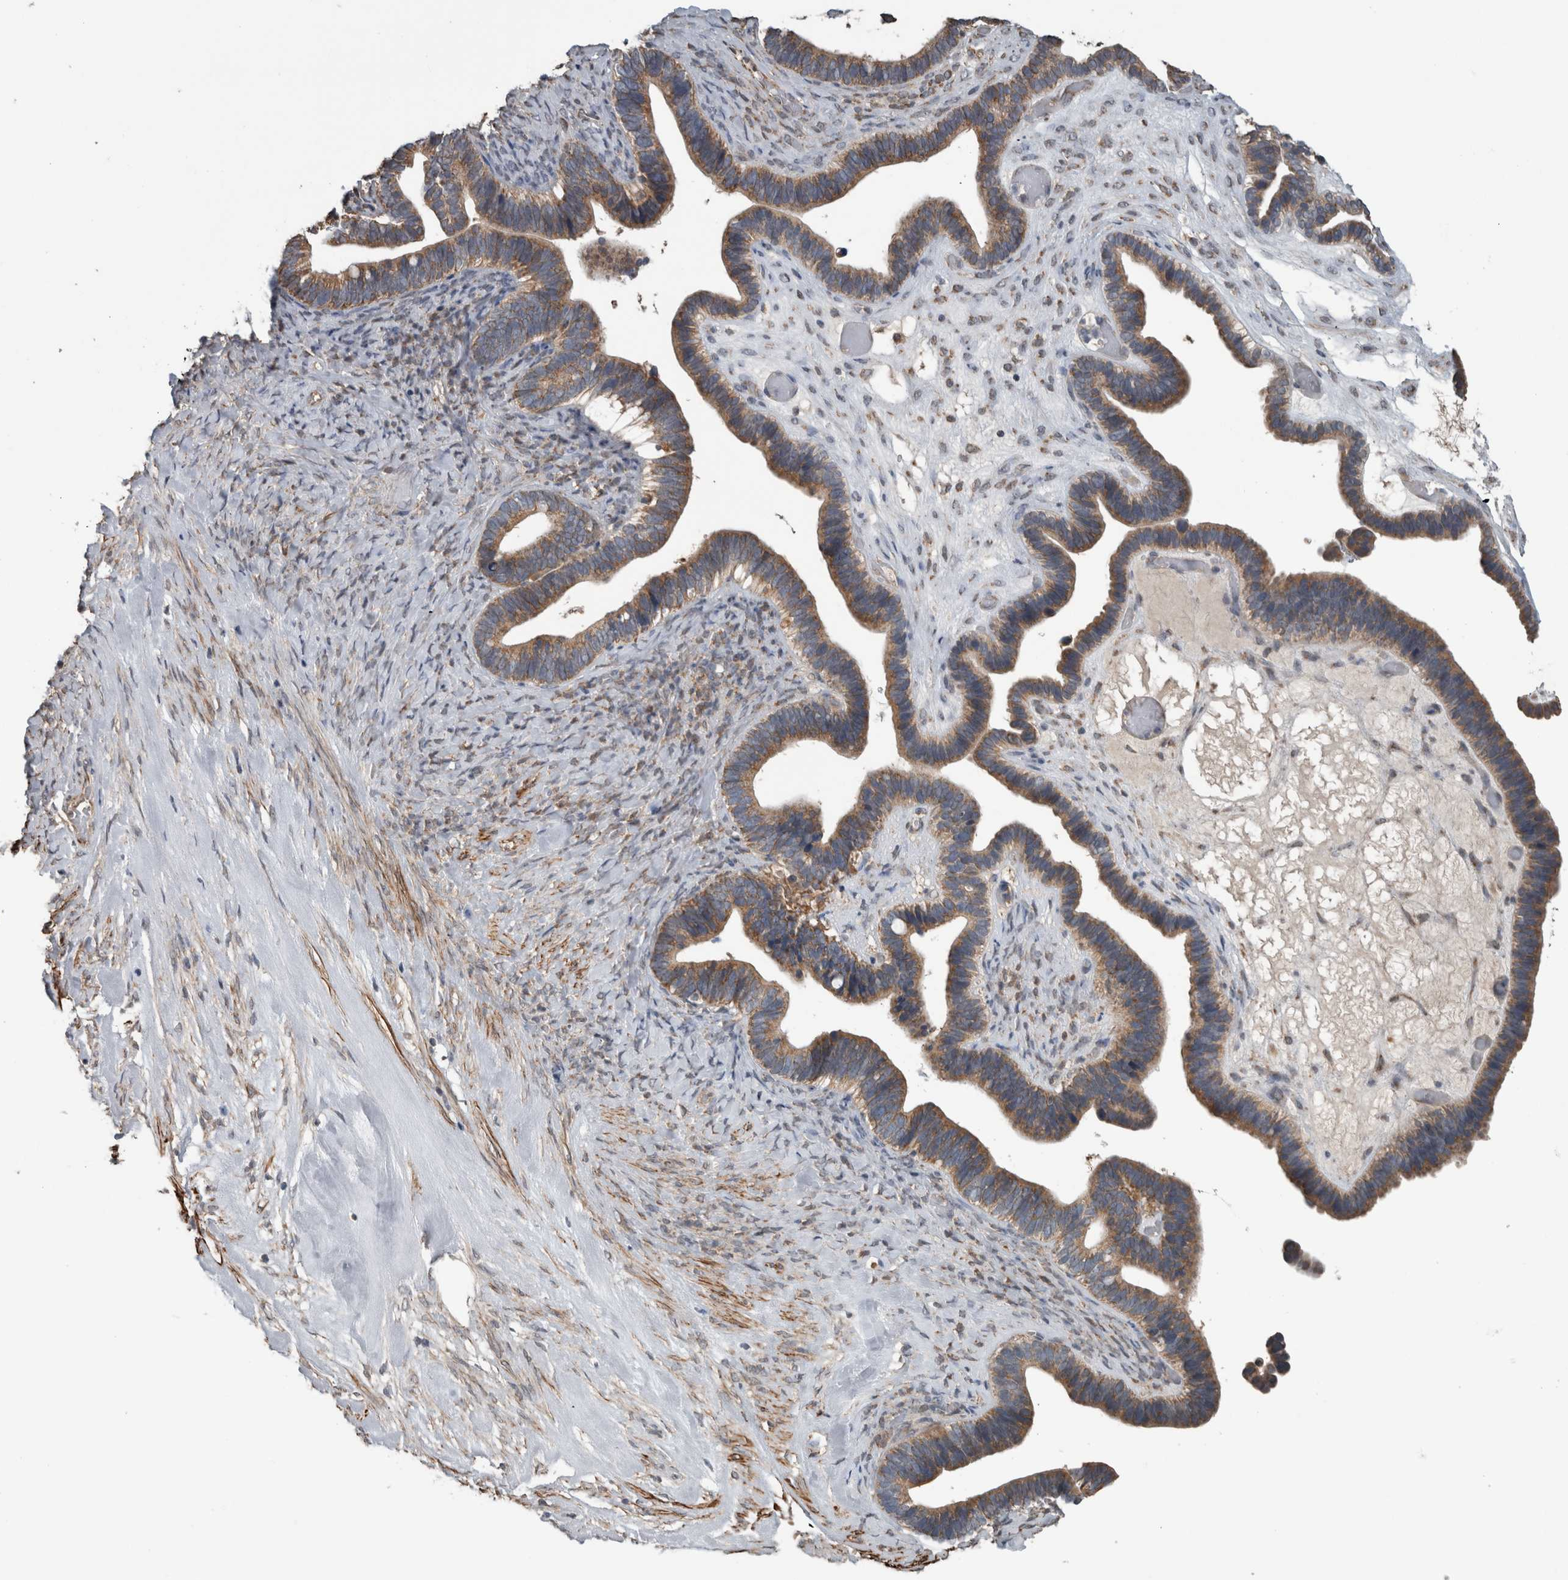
{"staining": {"intensity": "moderate", "quantity": ">75%", "location": "cytoplasmic/membranous"}, "tissue": "ovarian cancer", "cell_type": "Tumor cells", "image_type": "cancer", "snomed": [{"axis": "morphology", "description": "Cystadenocarcinoma, serous, NOS"}, {"axis": "topography", "description": "Ovary"}], "caption": "Serous cystadenocarcinoma (ovarian) stained for a protein exhibits moderate cytoplasmic/membranous positivity in tumor cells.", "gene": "ARMC1", "patient": {"sex": "female", "age": 56}}